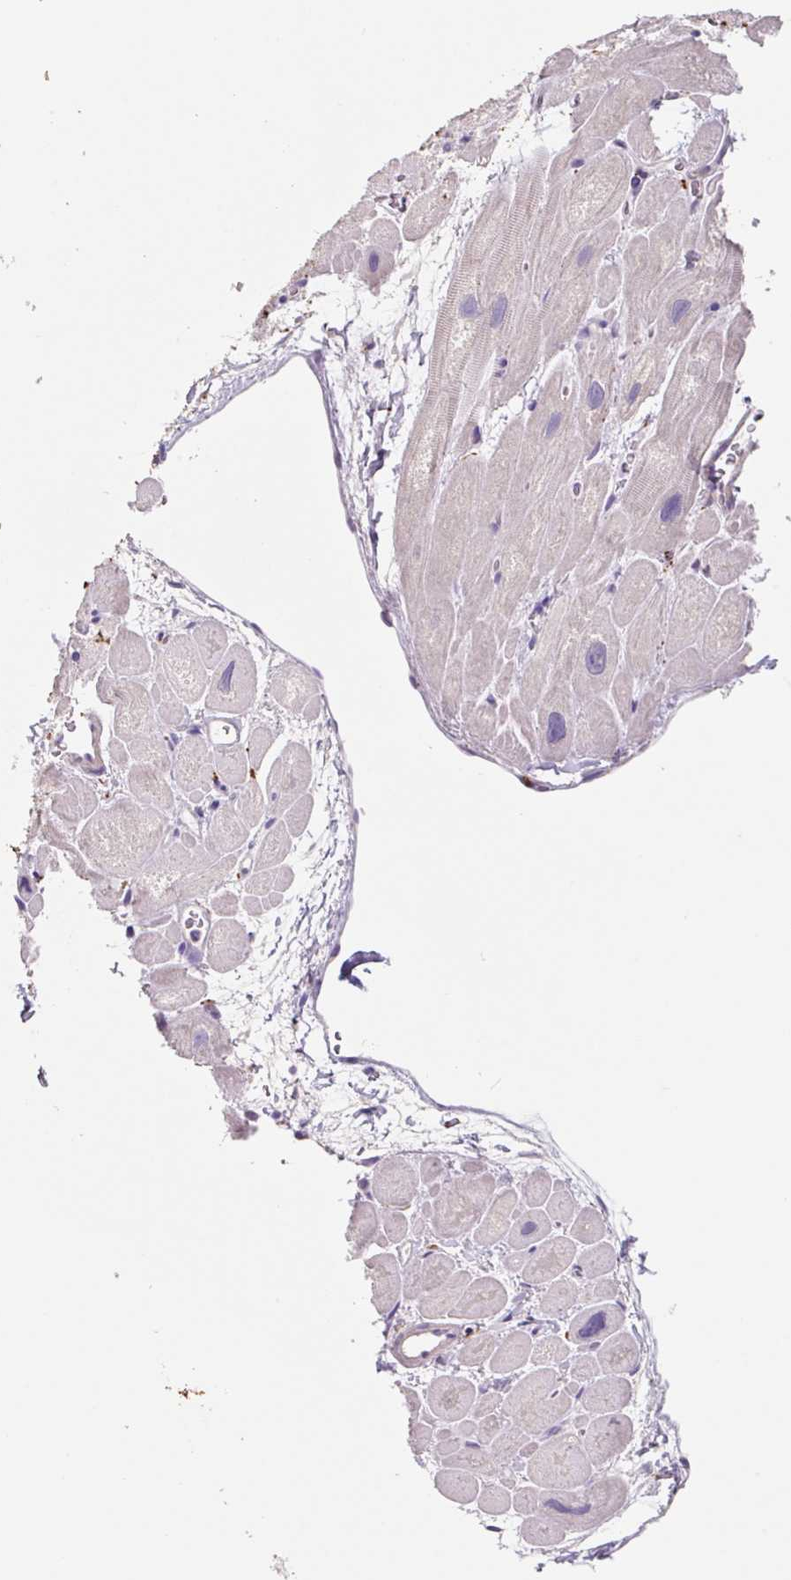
{"staining": {"intensity": "negative", "quantity": "none", "location": "none"}, "tissue": "heart muscle", "cell_type": "Cardiomyocytes", "image_type": "normal", "snomed": [{"axis": "morphology", "description": "Normal tissue, NOS"}, {"axis": "topography", "description": "Heart"}], "caption": "High power microscopy histopathology image of an IHC histopathology image of normal heart muscle, revealing no significant positivity in cardiomyocytes. The staining is performed using DAB (3,3'-diaminobenzidine) brown chromogen with nuclei counter-stained in using hematoxylin.", "gene": "SYP", "patient": {"sex": "male", "age": 49}}